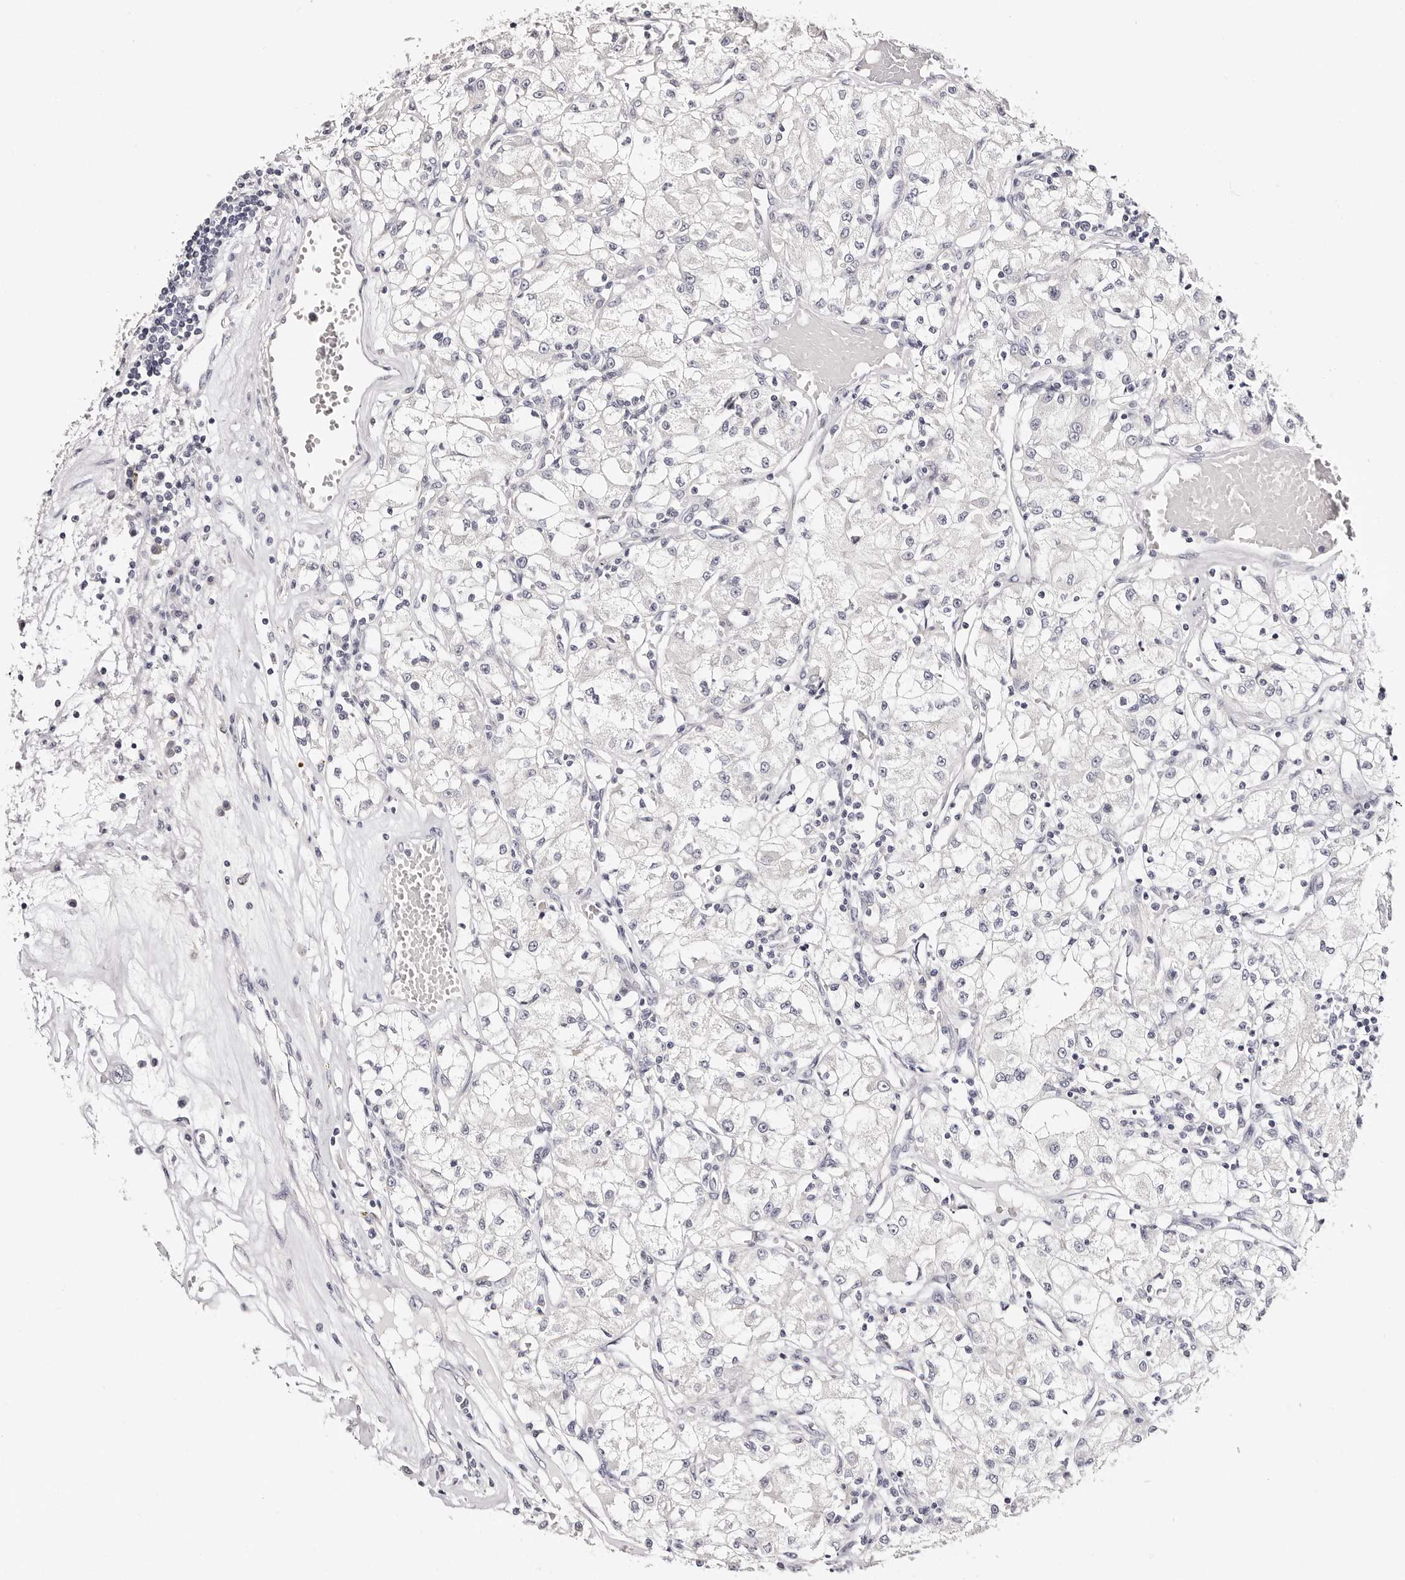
{"staining": {"intensity": "negative", "quantity": "none", "location": "none"}, "tissue": "renal cancer", "cell_type": "Tumor cells", "image_type": "cancer", "snomed": [{"axis": "morphology", "description": "Adenocarcinoma, NOS"}, {"axis": "topography", "description": "Kidney"}], "caption": "IHC image of human renal cancer (adenocarcinoma) stained for a protein (brown), which shows no positivity in tumor cells.", "gene": "ROM1", "patient": {"sex": "female", "age": 59}}